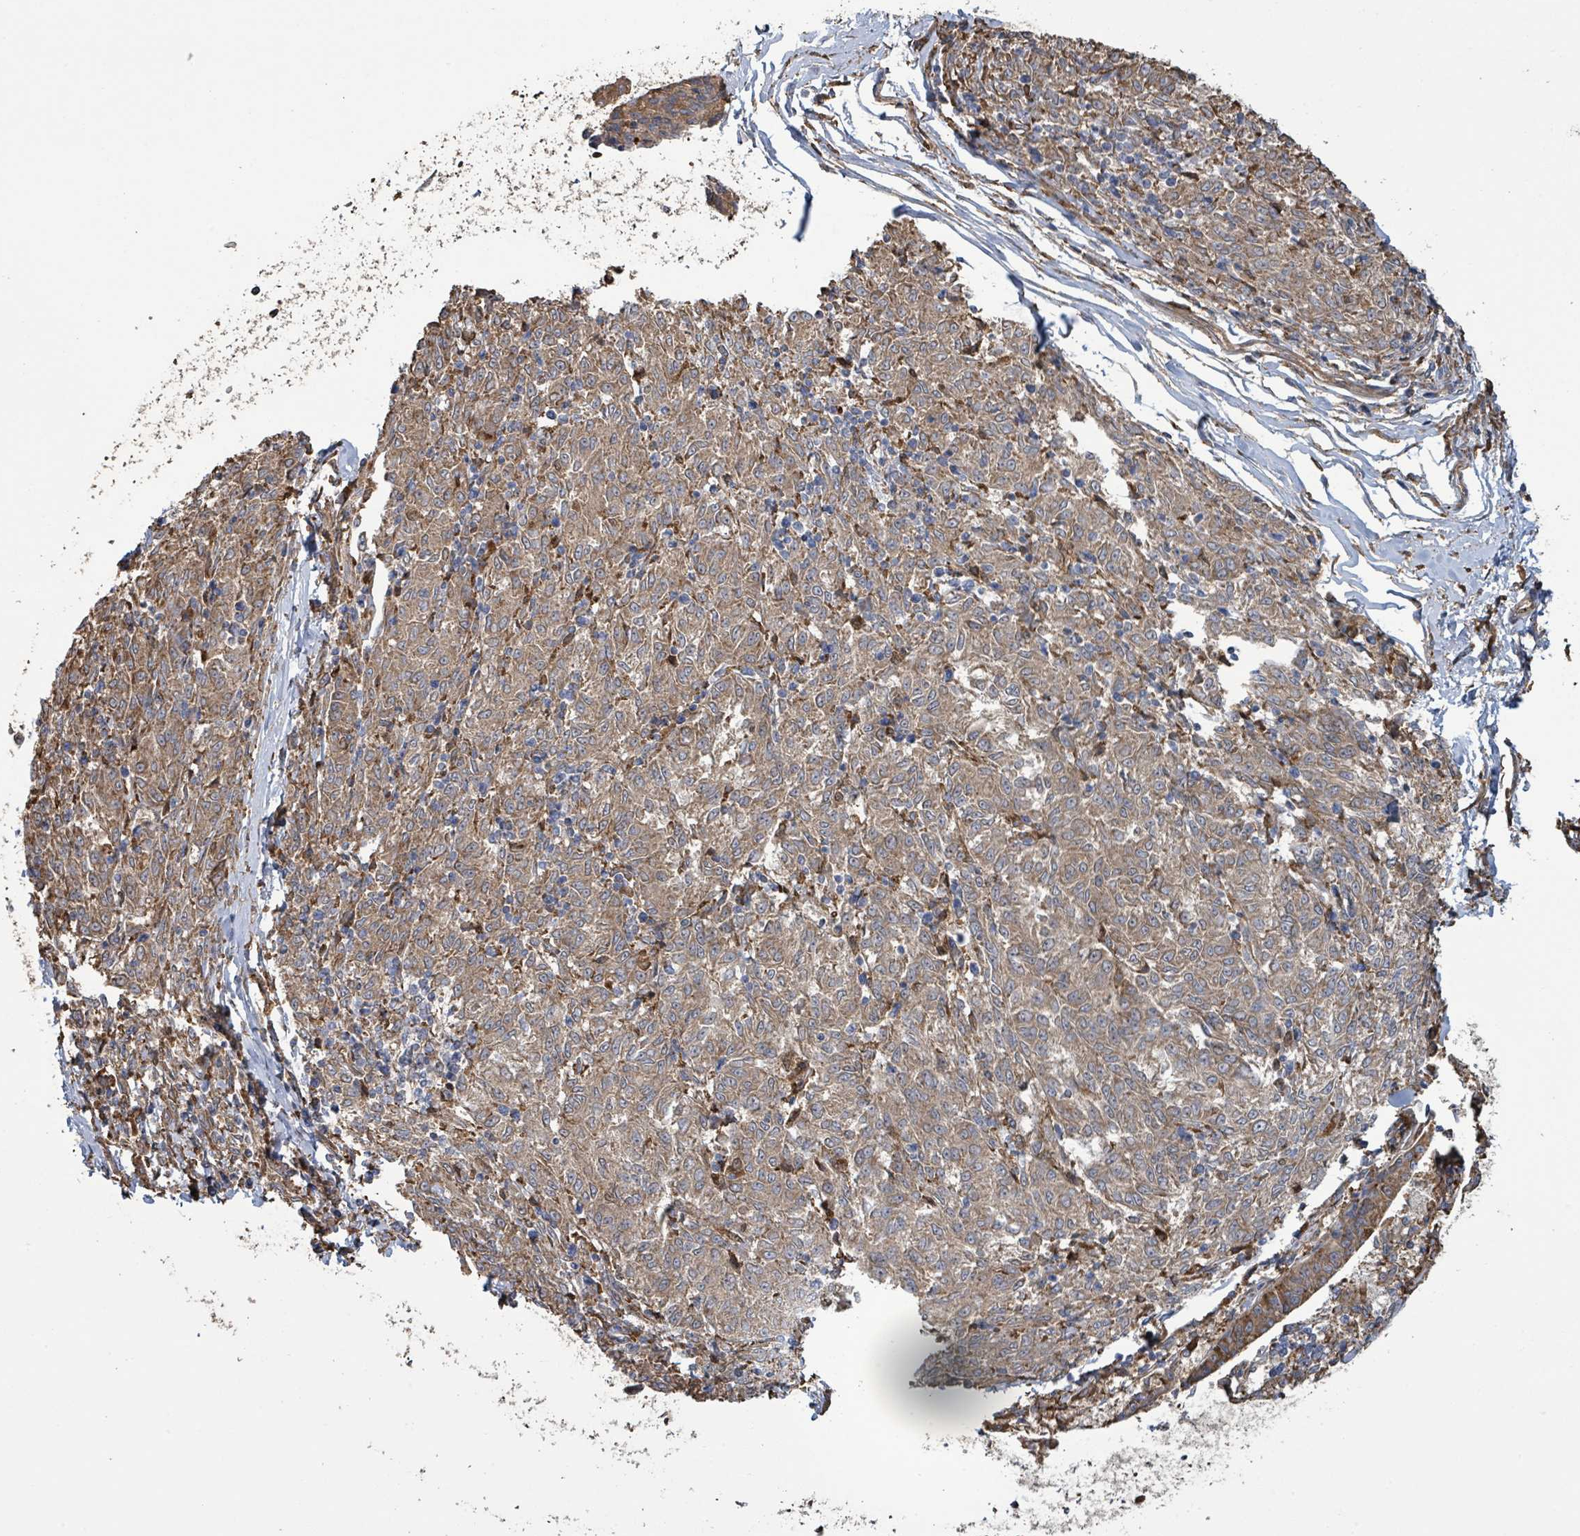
{"staining": {"intensity": "moderate", "quantity": ">75%", "location": "cytoplasmic/membranous"}, "tissue": "melanoma", "cell_type": "Tumor cells", "image_type": "cancer", "snomed": [{"axis": "morphology", "description": "Malignant melanoma, NOS"}, {"axis": "topography", "description": "Skin"}], "caption": "Brown immunohistochemical staining in human melanoma exhibits moderate cytoplasmic/membranous expression in approximately >75% of tumor cells. Nuclei are stained in blue.", "gene": "ARPIN", "patient": {"sex": "female", "age": 72}}